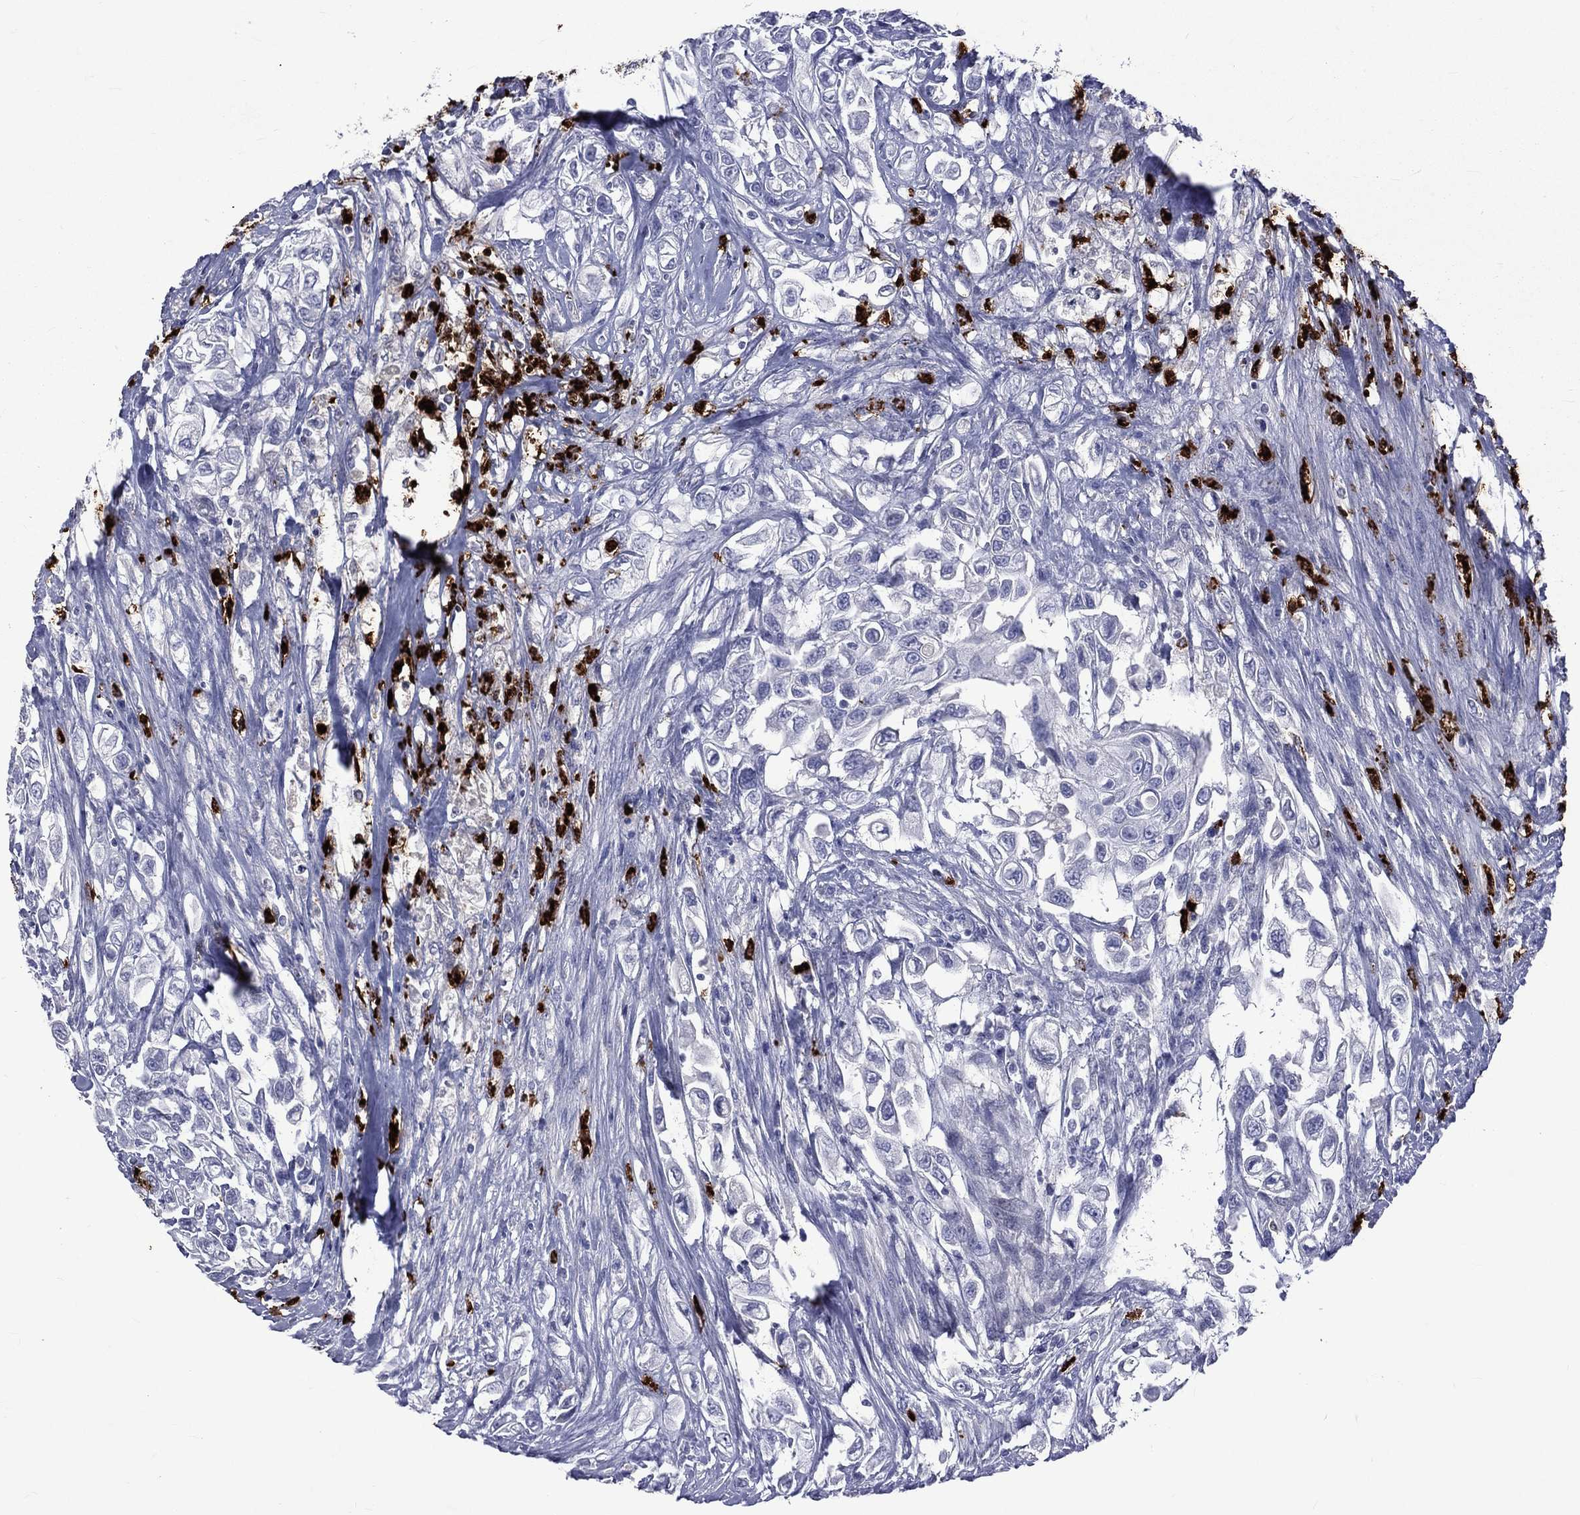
{"staining": {"intensity": "negative", "quantity": "none", "location": "none"}, "tissue": "urothelial cancer", "cell_type": "Tumor cells", "image_type": "cancer", "snomed": [{"axis": "morphology", "description": "Urothelial carcinoma, High grade"}, {"axis": "topography", "description": "Urinary bladder"}], "caption": "A photomicrograph of urothelial cancer stained for a protein shows no brown staining in tumor cells.", "gene": "ELANE", "patient": {"sex": "female", "age": 56}}